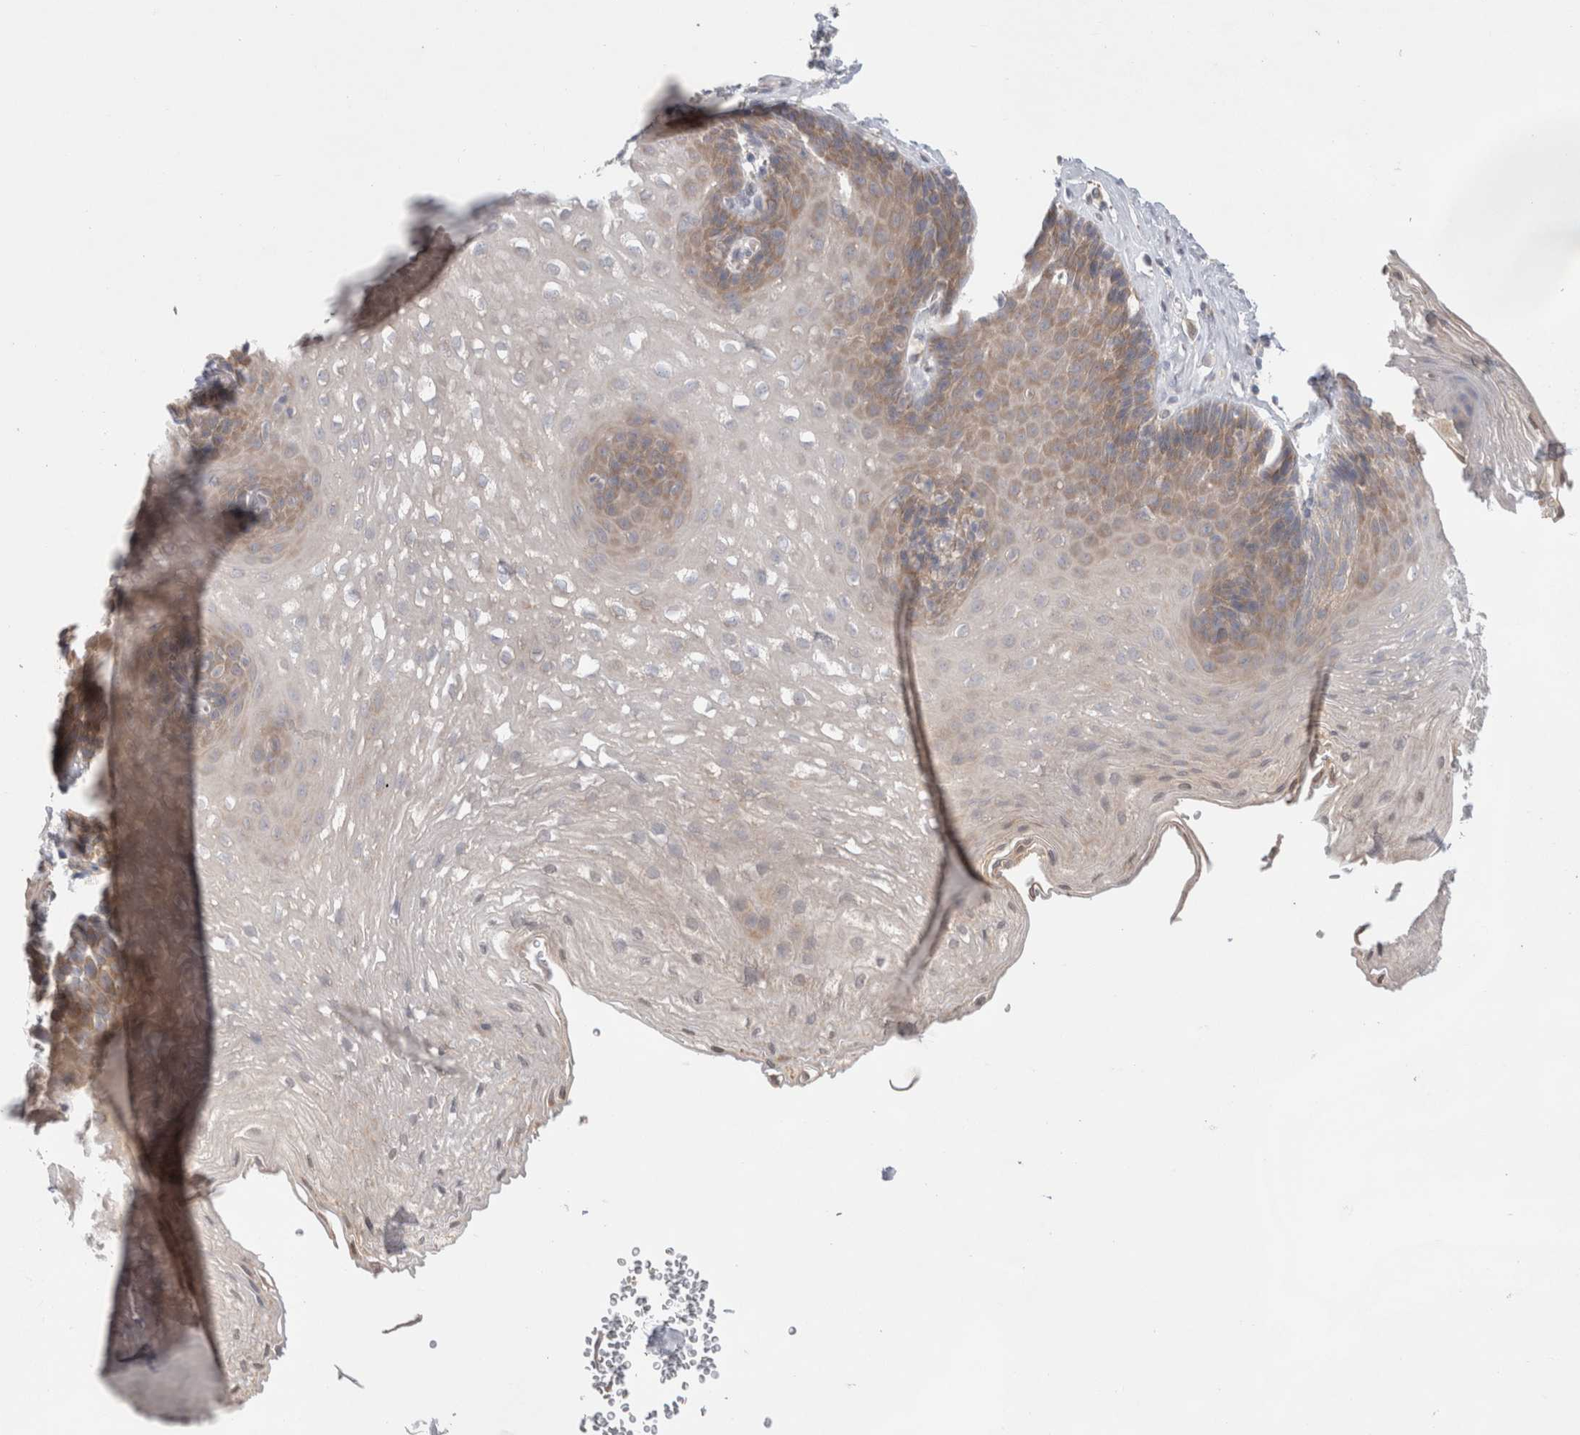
{"staining": {"intensity": "moderate", "quantity": "<25%", "location": "cytoplasmic/membranous"}, "tissue": "esophagus", "cell_type": "Squamous epithelial cells", "image_type": "normal", "snomed": [{"axis": "morphology", "description": "Normal tissue, NOS"}, {"axis": "topography", "description": "Esophagus"}], "caption": "DAB (3,3'-diaminobenzidine) immunohistochemical staining of normal esophagus reveals moderate cytoplasmic/membranous protein expression in about <25% of squamous epithelial cells.", "gene": "NDOR1", "patient": {"sex": "female", "age": 66}}